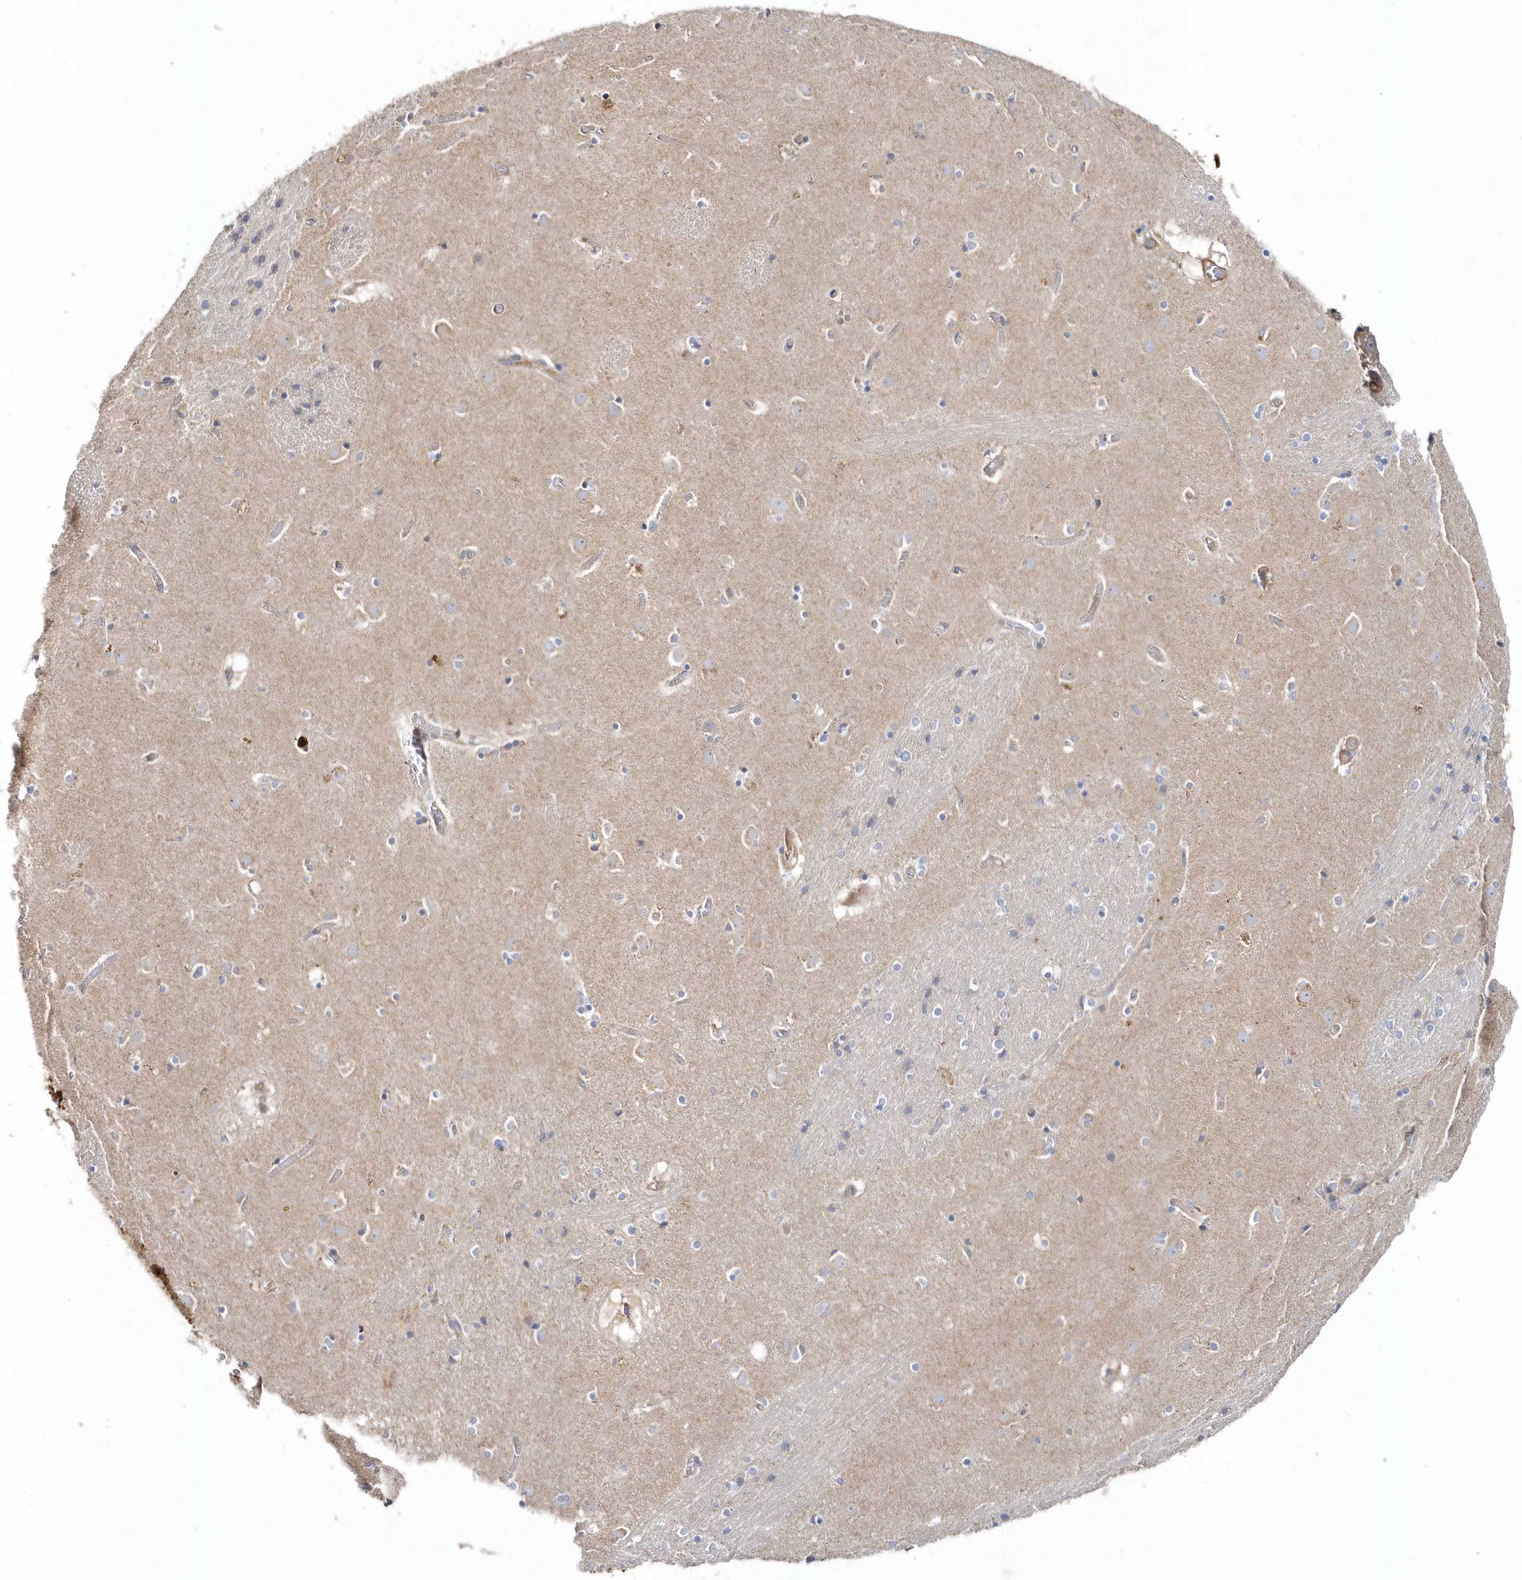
{"staining": {"intensity": "negative", "quantity": "none", "location": "none"}, "tissue": "caudate", "cell_type": "Glial cells", "image_type": "normal", "snomed": [{"axis": "morphology", "description": "Normal tissue, NOS"}, {"axis": "topography", "description": "Lateral ventricle wall"}], "caption": "Glial cells show no significant protein expression in normal caudate. (DAB immunohistochemistry, high magnification).", "gene": "LEXM", "patient": {"sex": "male", "age": 70}}